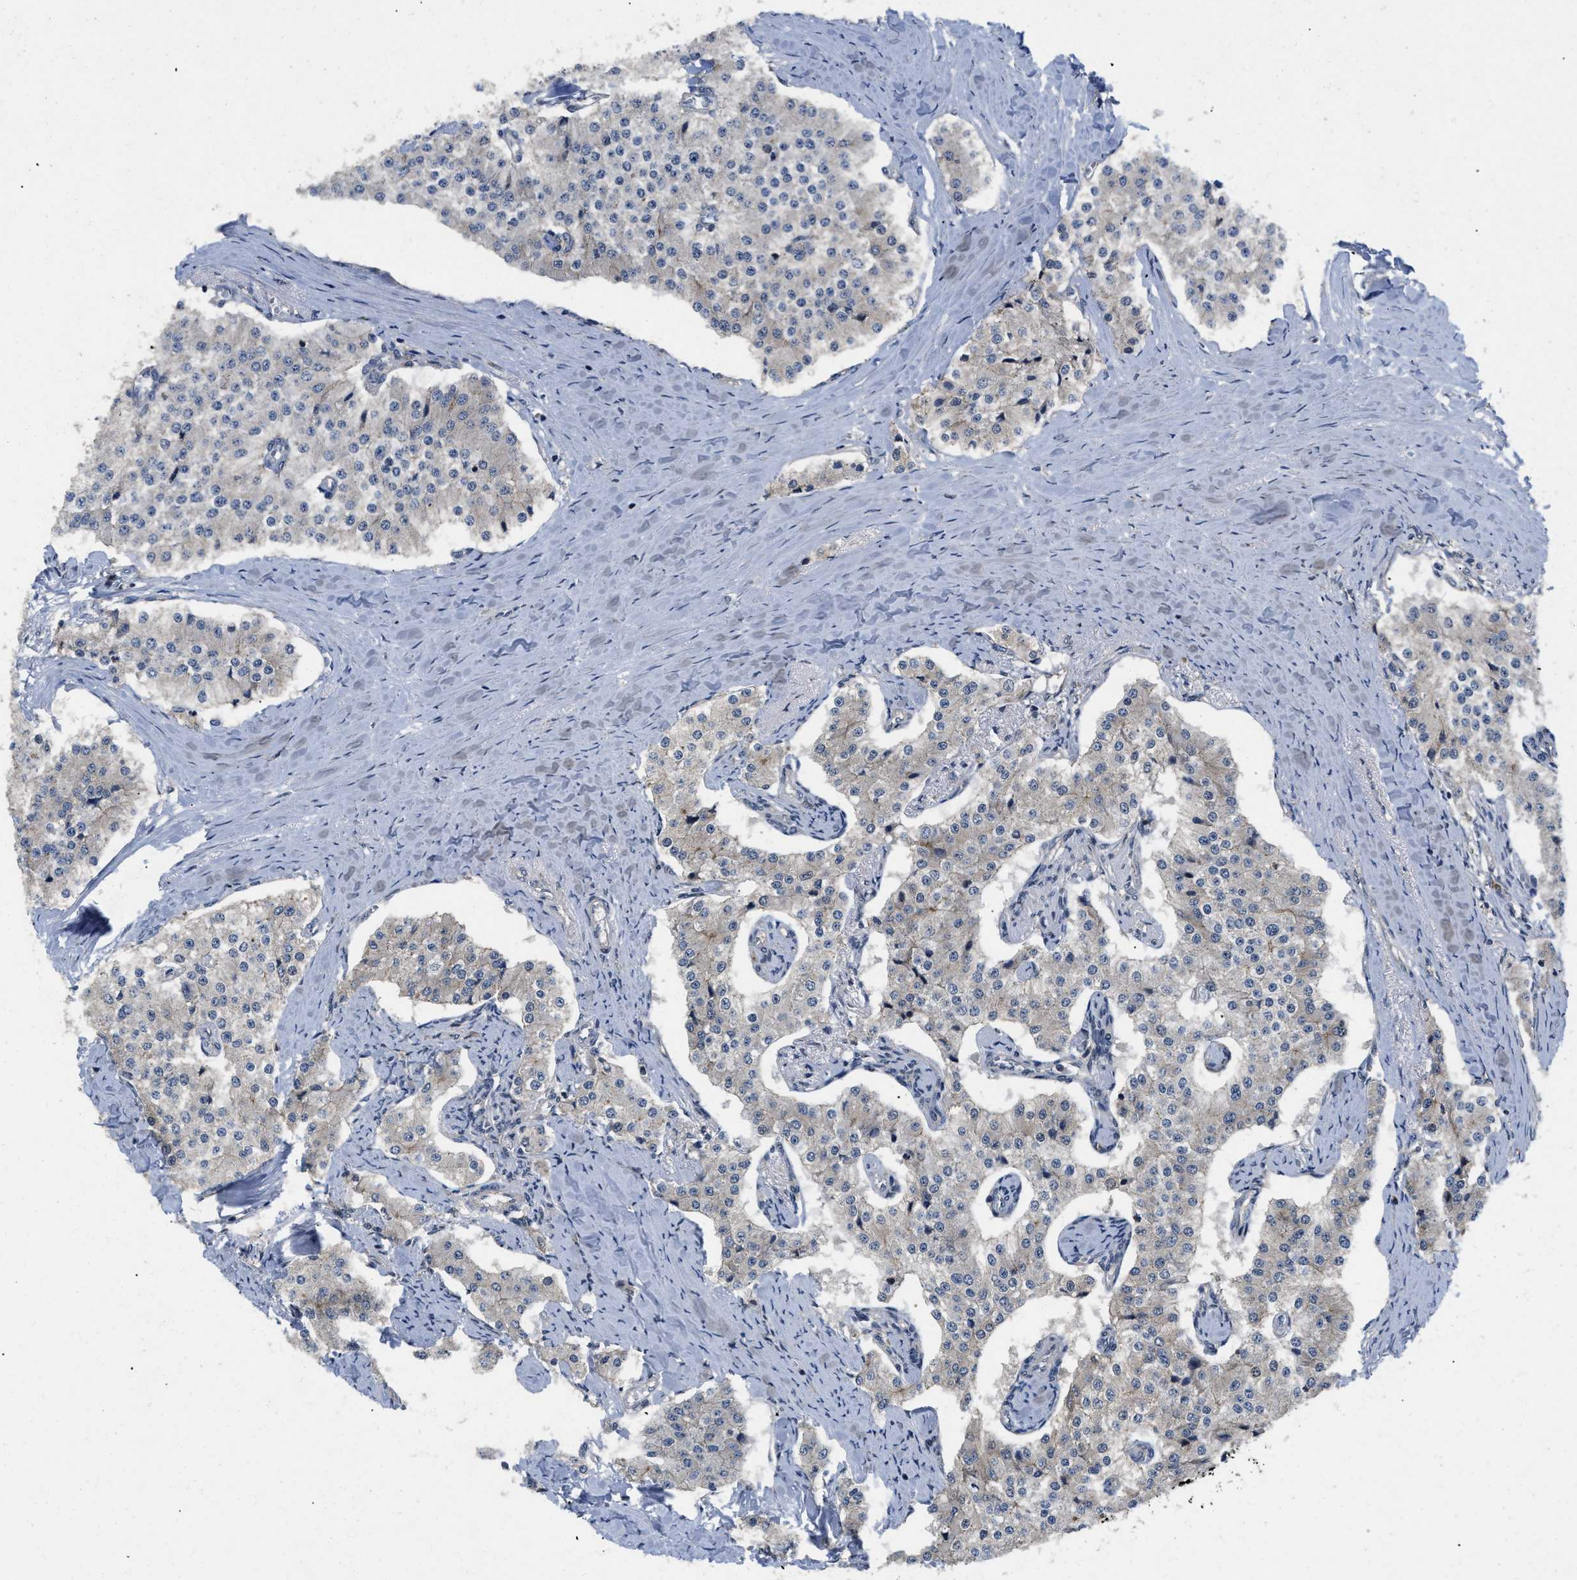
{"staining": {"intensity": "negative", "quantity": "none", "location": "none"}, "tissue": "carcinoid", "cell_type": "Tumor cells", "image_type": "cancer", "snomed": [{"axis": "morphology", "description": "Carcinoid, malignant, NOS"}, {"axis": "topography", "description": "Colon"}], "caption": "Immunohistochemical staining of human malignant carcinoid exhibits no significant positivity in tumor cells.", "gene": "PRDM14", "patient": {"sex": "female", "age": 52}}